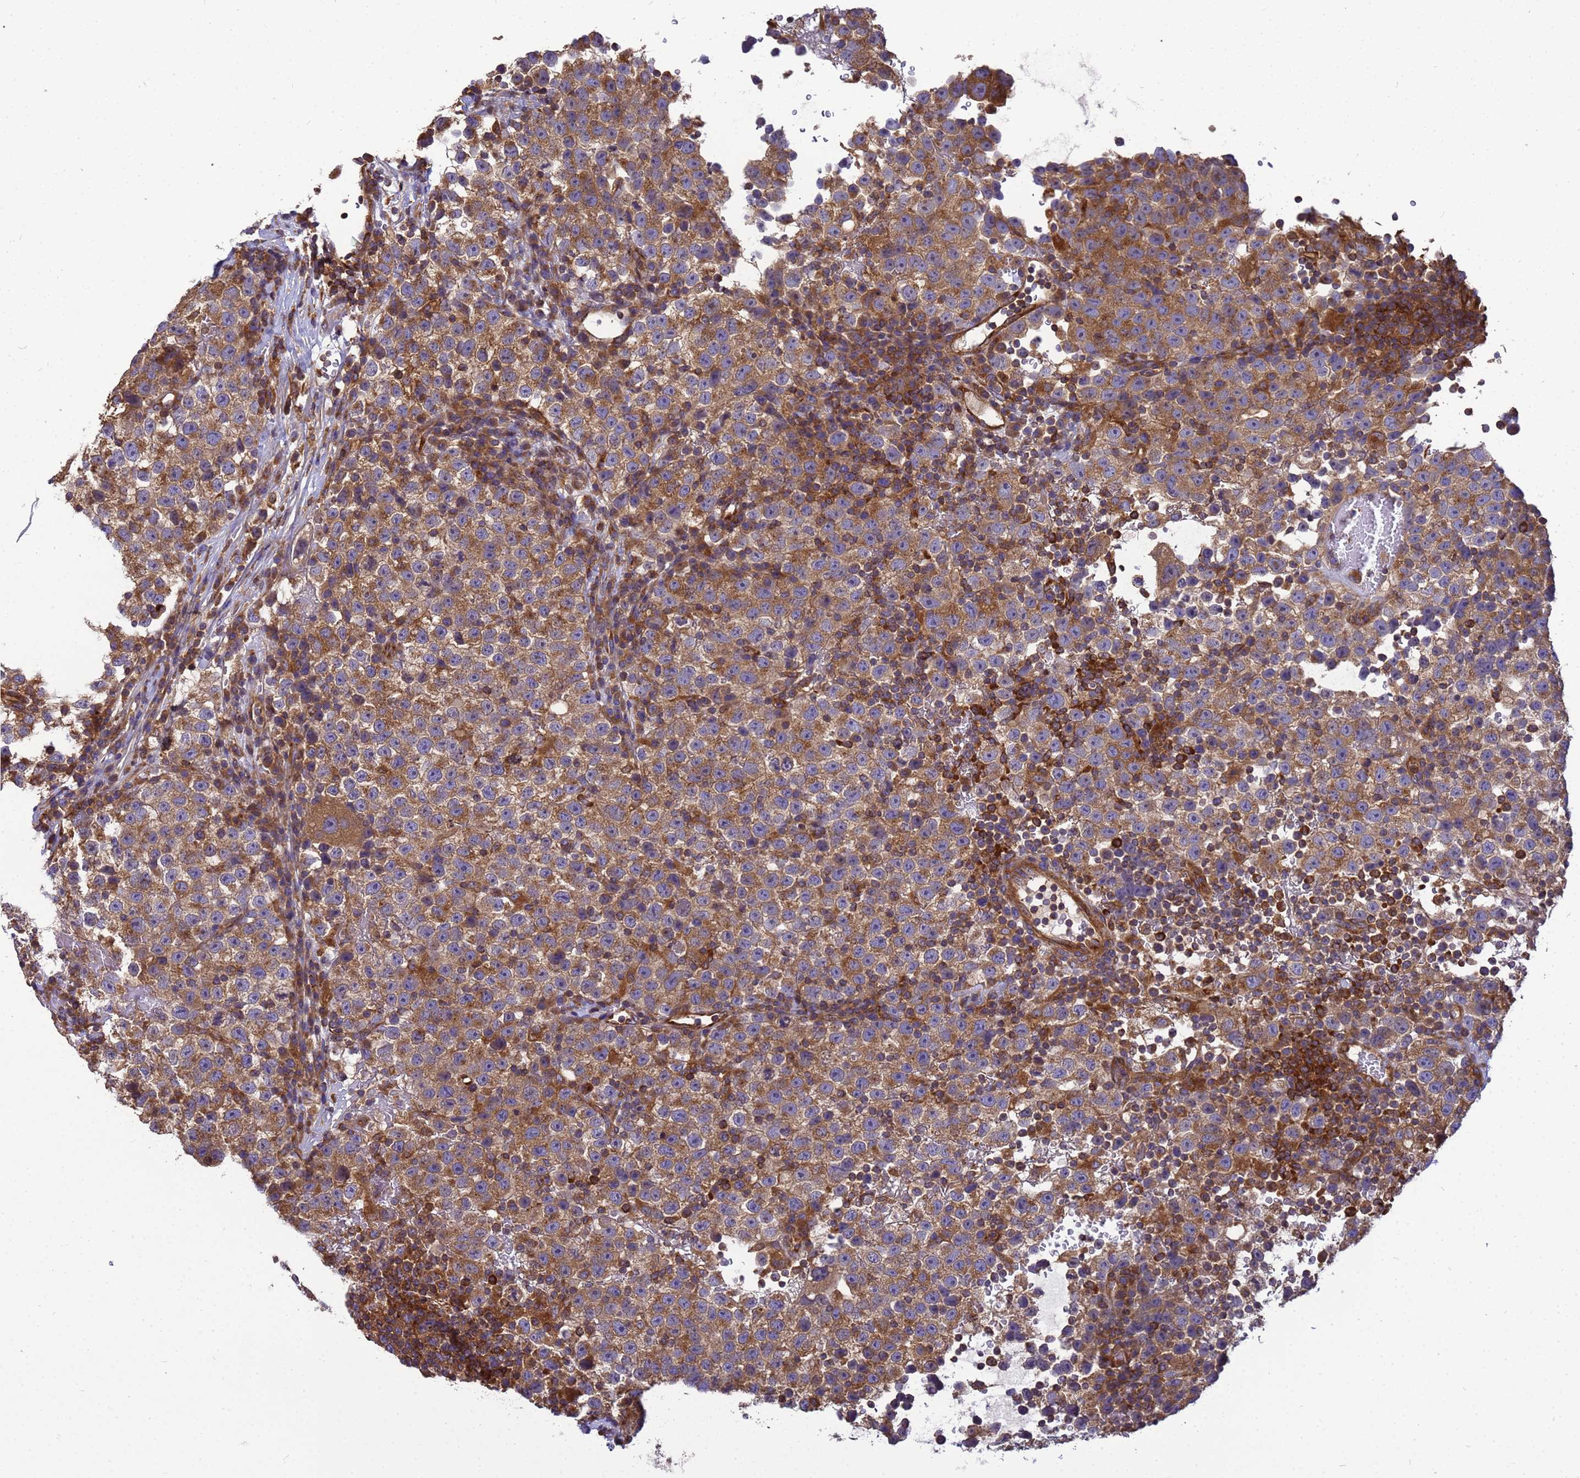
{"staining": {"intensity": "moderate", "quantity": ">75%", "location": "cytoplasmic/membranous"}, "tissue": "testis cancer", "cell_type": "Tumor cells", "image_type": "cancer", "snomed": [{"axis": "morphology", "description": "Seminoma, NOS"}, {"axis": "topography", "description": "Testis"}], "caption": "Seminoma (testis) stained with immunohistochemistry (IHC) displays moderate cytoplasmic/membranous expression in approximately >75% of tumor cells.", "gene": "BECN1", "patient": {"sex": "male", "age": 22}}